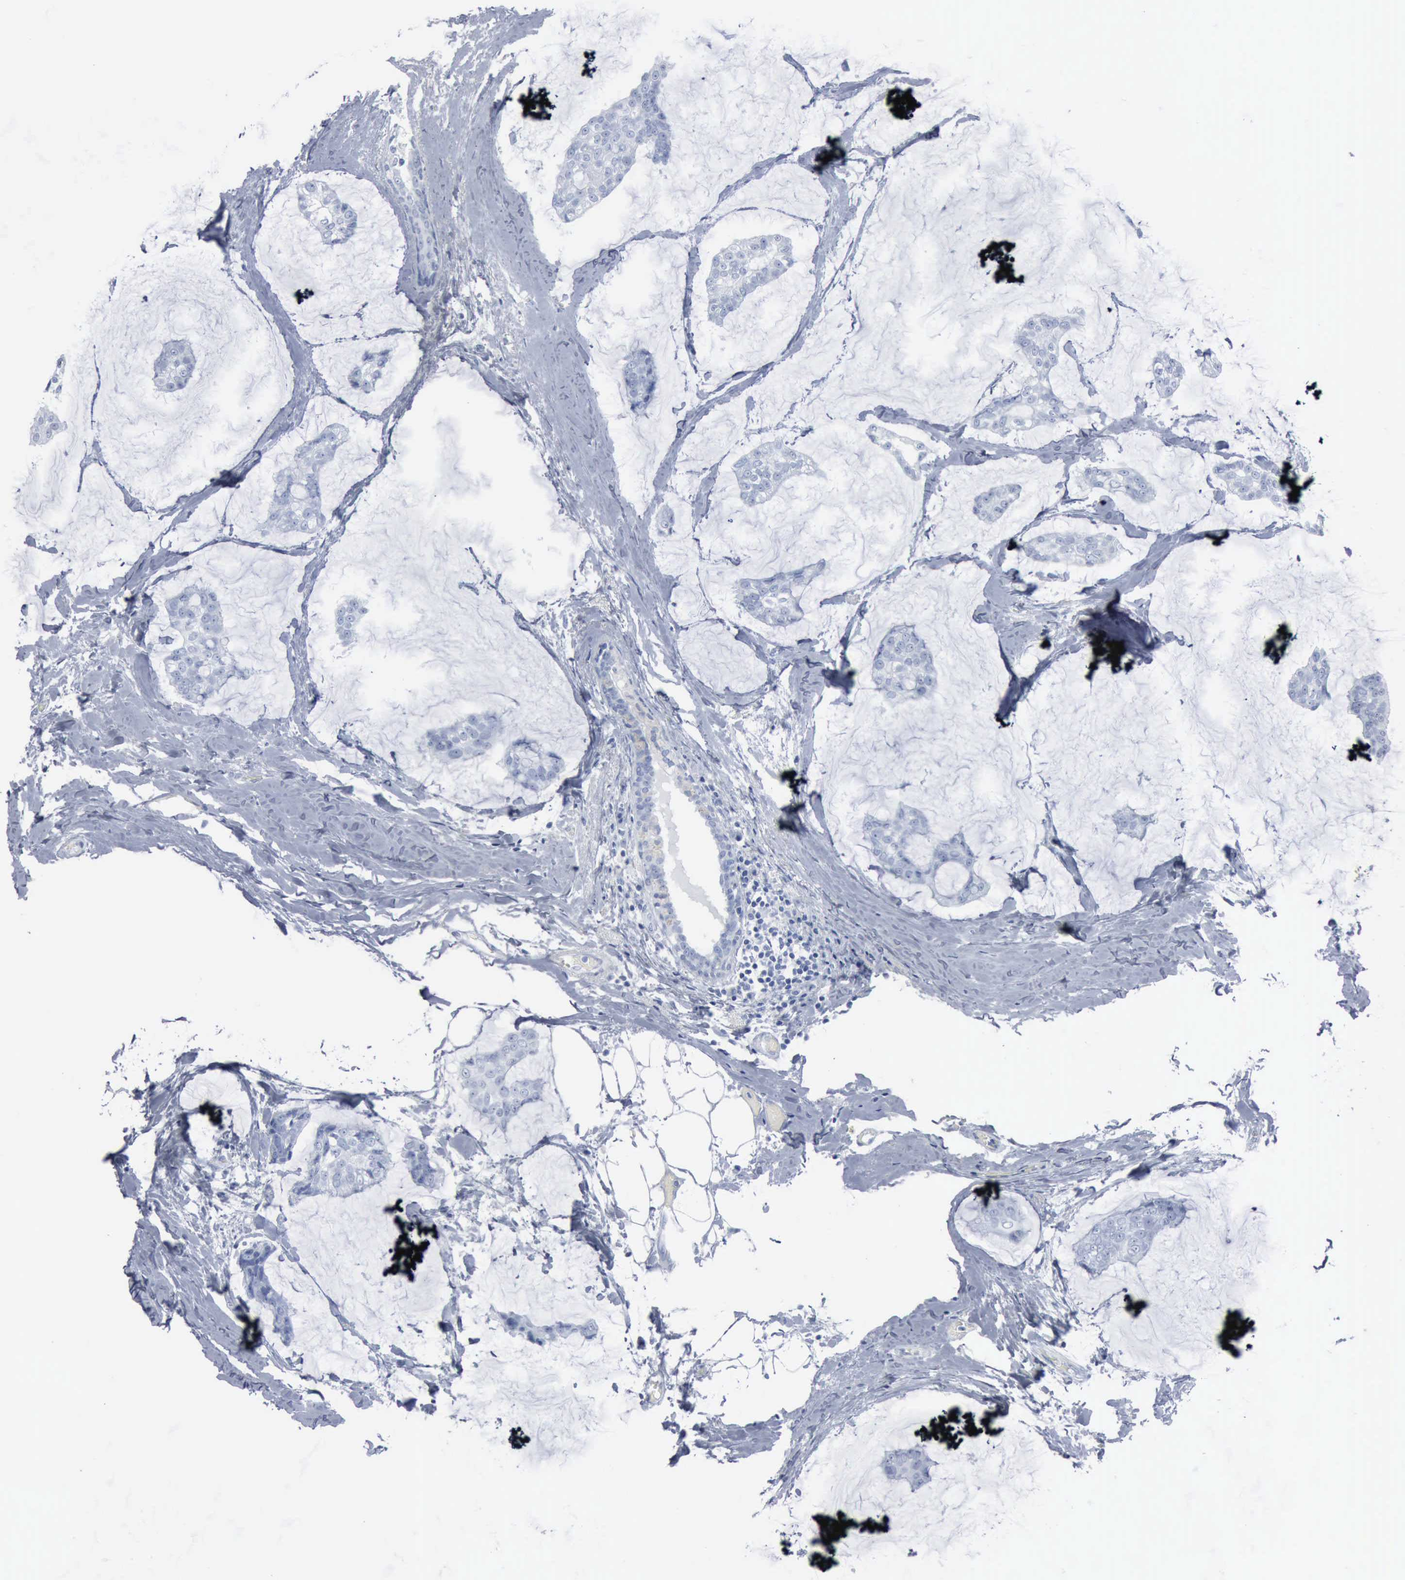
{"staining": {"intensity": "negative", "quantity": "none", "location": "none"}, "tissue": "breast cancer", "cell_type": "Tumor cells", "image_type": "cancer", "snomed": [{"axis": "morphology", "description": "Duct carcinoma"}, {"axis": "topography", "description": "Breast"}], "caption": "DAB (3,3'-diaminobenzidine) immunohistochemical staining of human infiltrating ductal carcinoma (breast) shows no significant staining in tumor cells.", "gene": "DMD", "patient": {"sex": "female", "age": 93}}